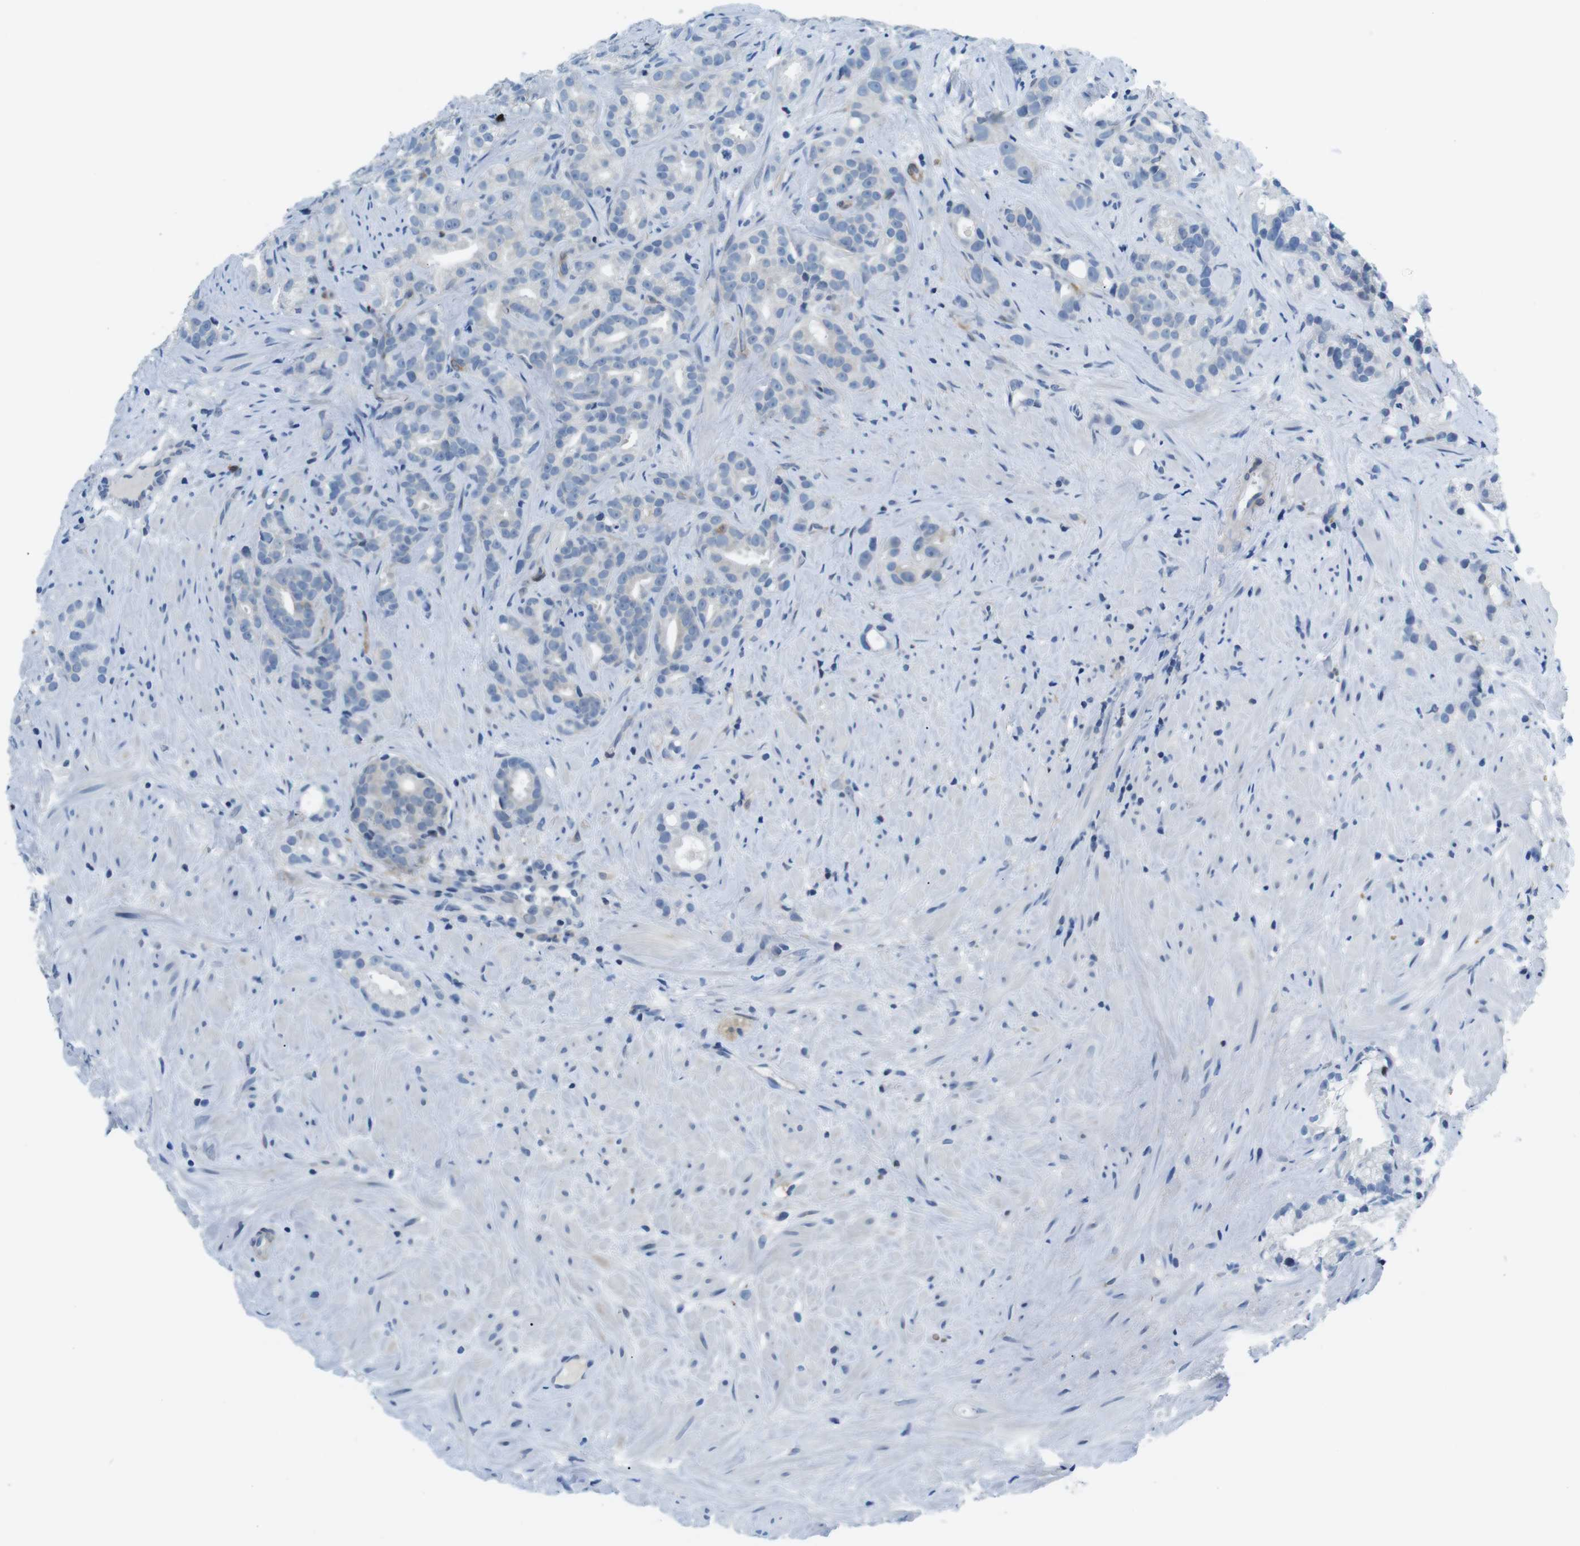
{"staining": {"intensity": "negative", "quantity": "none", "location": "none"}, "tissue": "prostate cancer", "cell_type": "Tumor cells", "image_type": "cancer", "snomed": [{"axis": "morphology", "description": "Adenocarcinoma, Low grade"}, {"axis": "topography", "description": "Prostate"}], "caption": "Tumor cells are negative for protein expression in human prostate cancer. The staining is performed using DAB (3,3'-diaminobenzidine) brown chromogen with nuclei counter-stained in using hematoxylin.", "gene": "PHLDA1", "patient": {"sex": "male", "age": 89}}